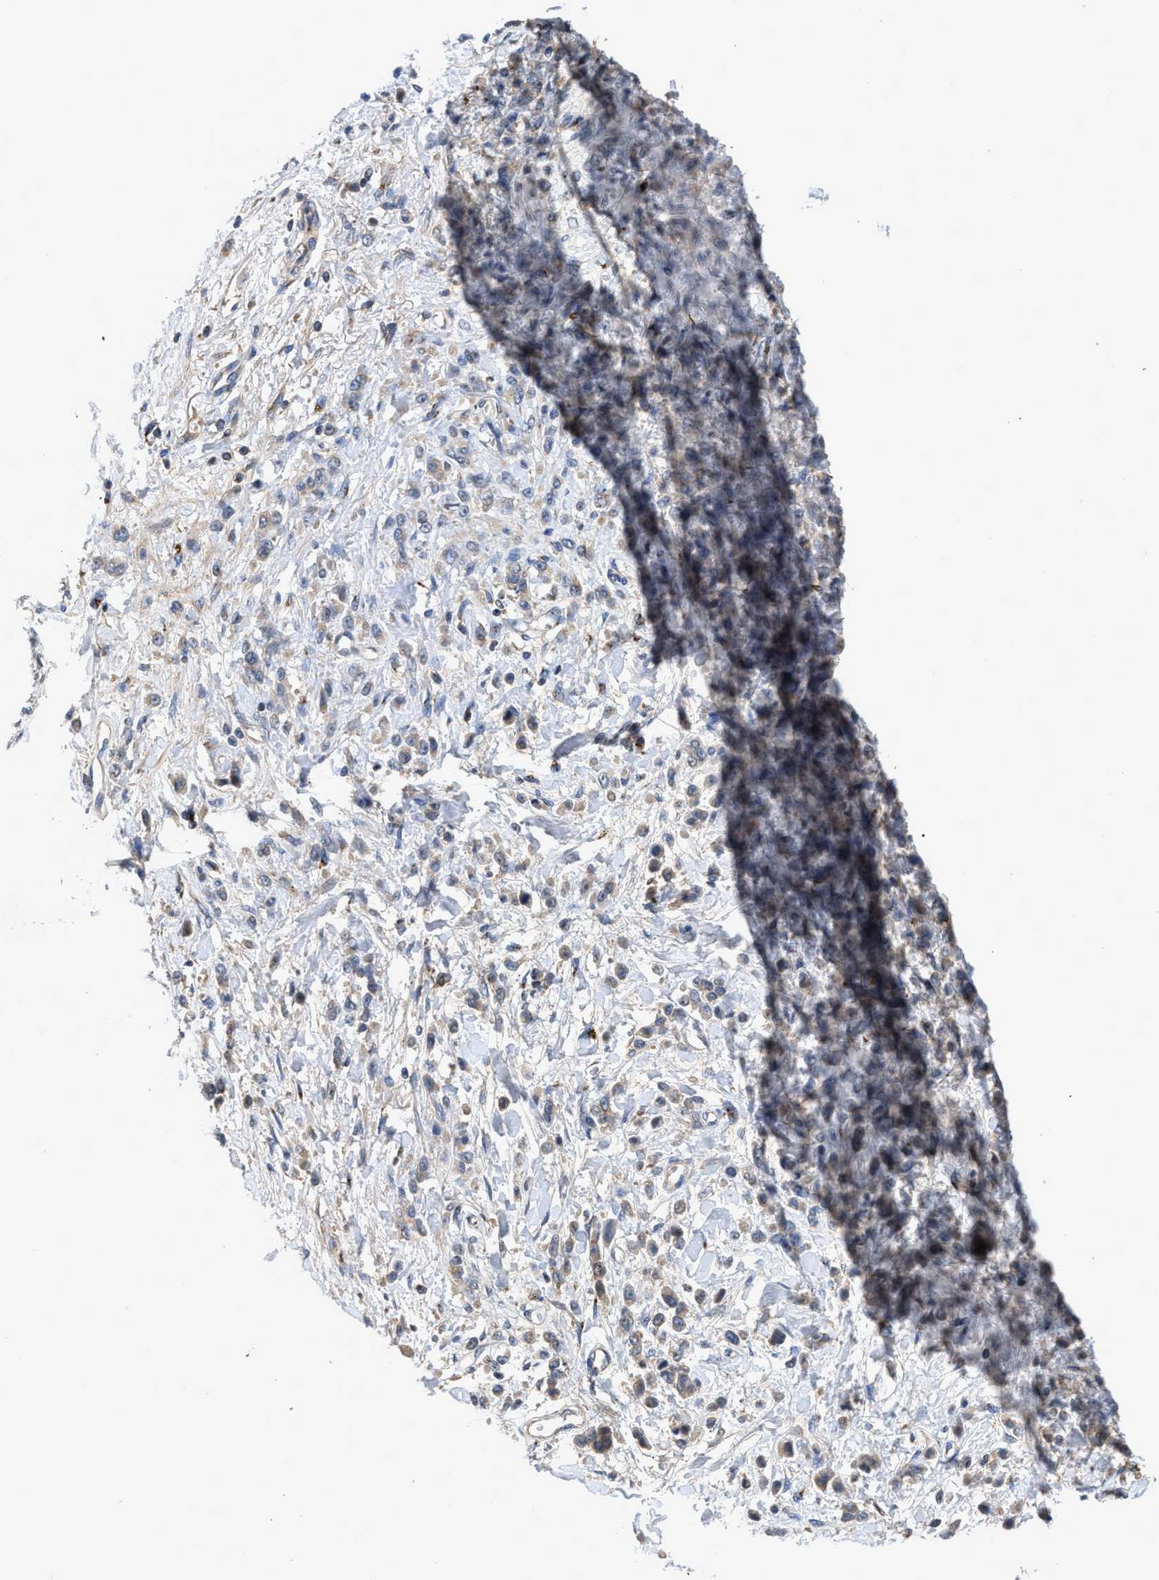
{"staining": {"intensity": "weak", "quantity": "<25%", "location": "cytoplasmic/membranous"}, "tissue": "stomach cancer", "cell_type": "Tumor cells", "image_type": "cancer", "snomed": [{"axis": "morphology", "description": "Normal tissue, NOS"}, {"axis": "morphology", "description": "Adenocarcinoma, NOS"}, {"axis": "topography", "description": "Stomach"}], "caption": "Protein analysis of adenocarcinoma (stomach) demonstrates no significant staining in tumor cells.", "gene": "SIK2", "patient": {"sex": "male", "age": 82}}